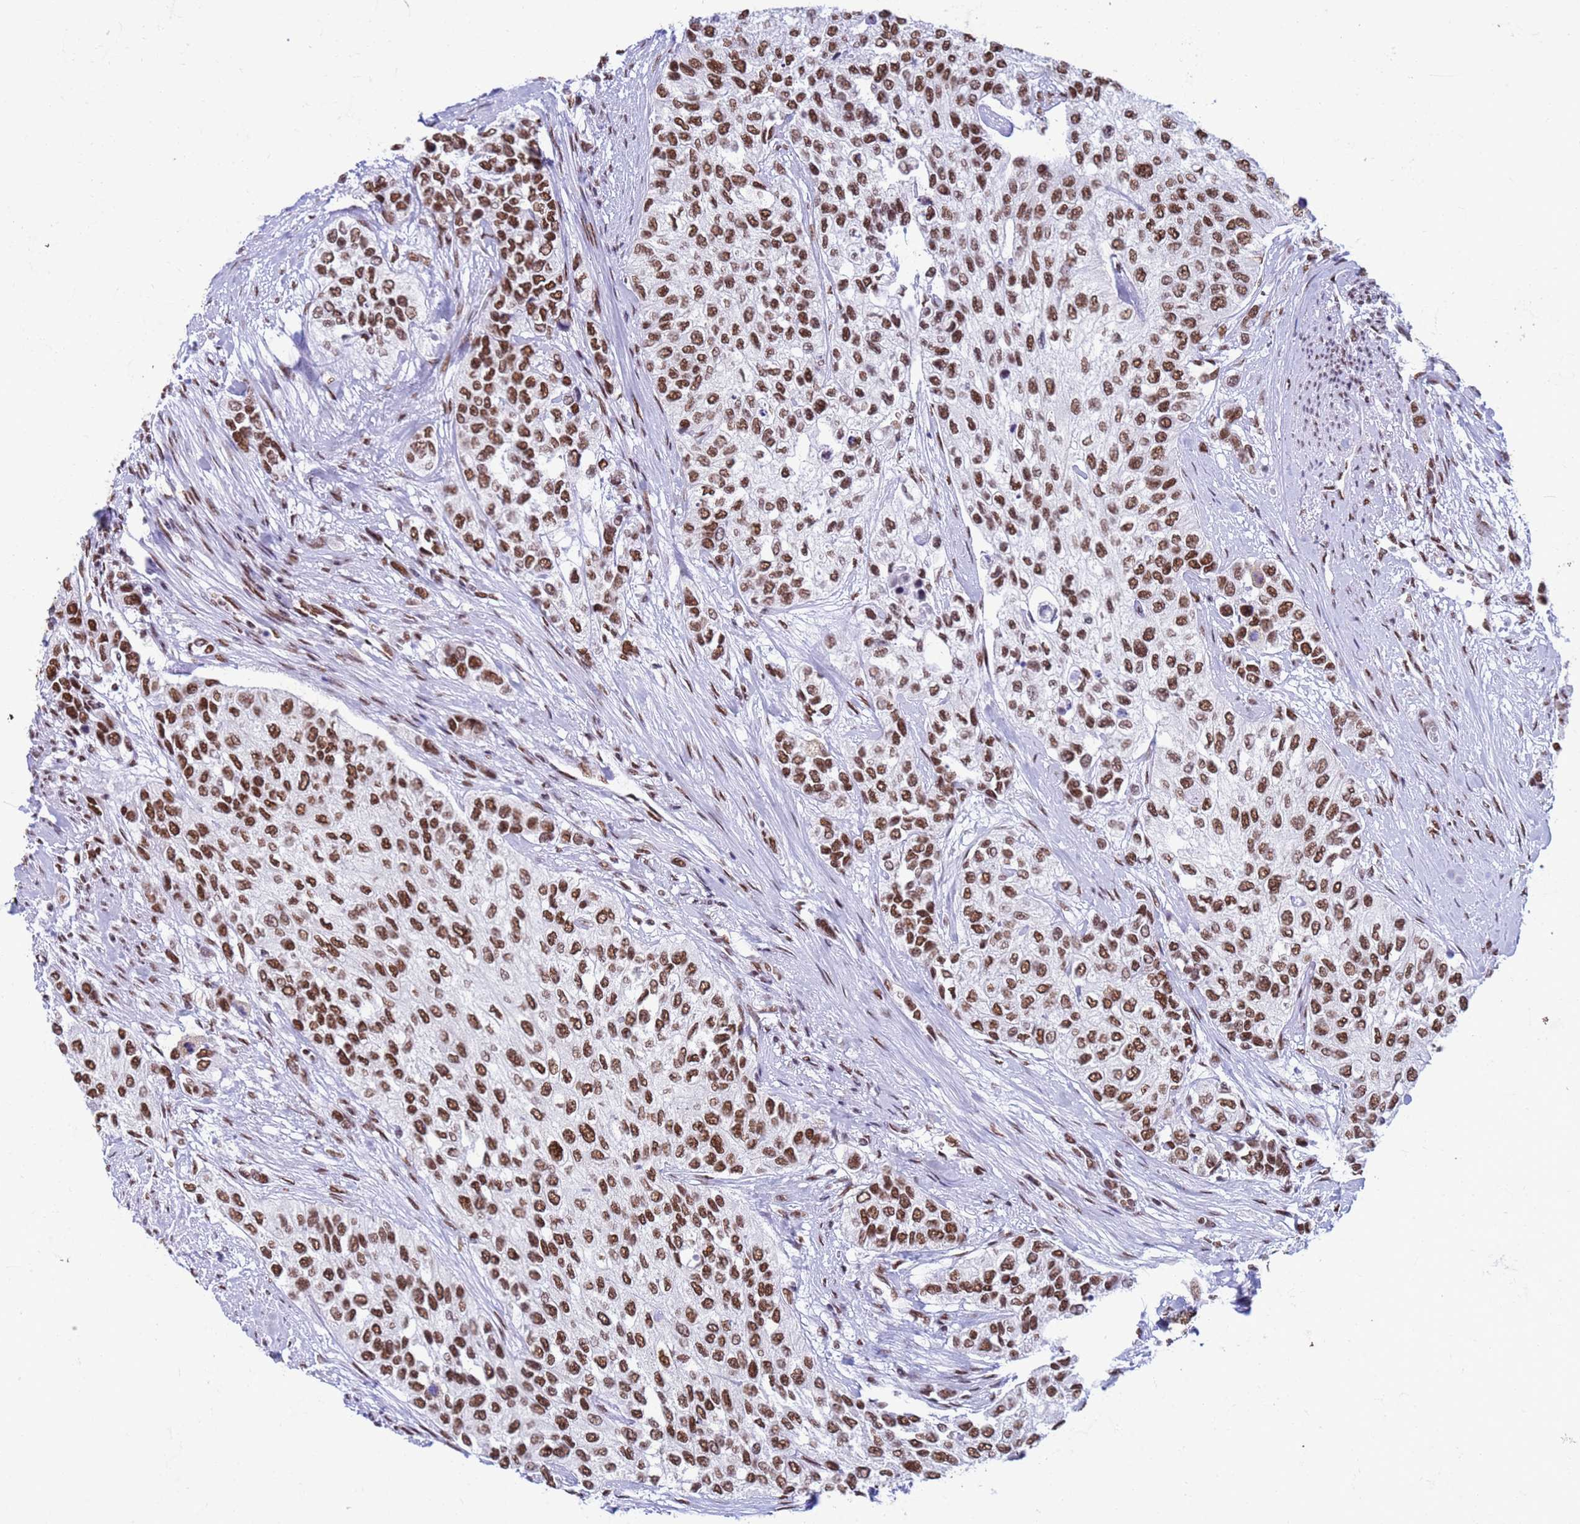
{"staining": {"intensity": "strong", "quantity": ">75%", "location": "nuclear"}, "tissue": "urothelial cancer", "cell_type": "Tumor cells", "image_type": "cancer", "snomed": [{"axis": "morphology", "description": "Normal tissue, NOS"}, {"axis": "morphology", "description": "Urothelial carcinoma, High grade"}, {"axis": "topography", "description": "Vascular tissue"}, {"axis": "topography", "description": "Urinary bladder"}], "caption": "A high-resolution image shows immunohistochemistry staining of urothelial cancer, which demonstrates strong nuclear staining in approximately >75% of tumor cells.", "gene": "FAM170B", "patient": {"sex": "female", "age": 56}}